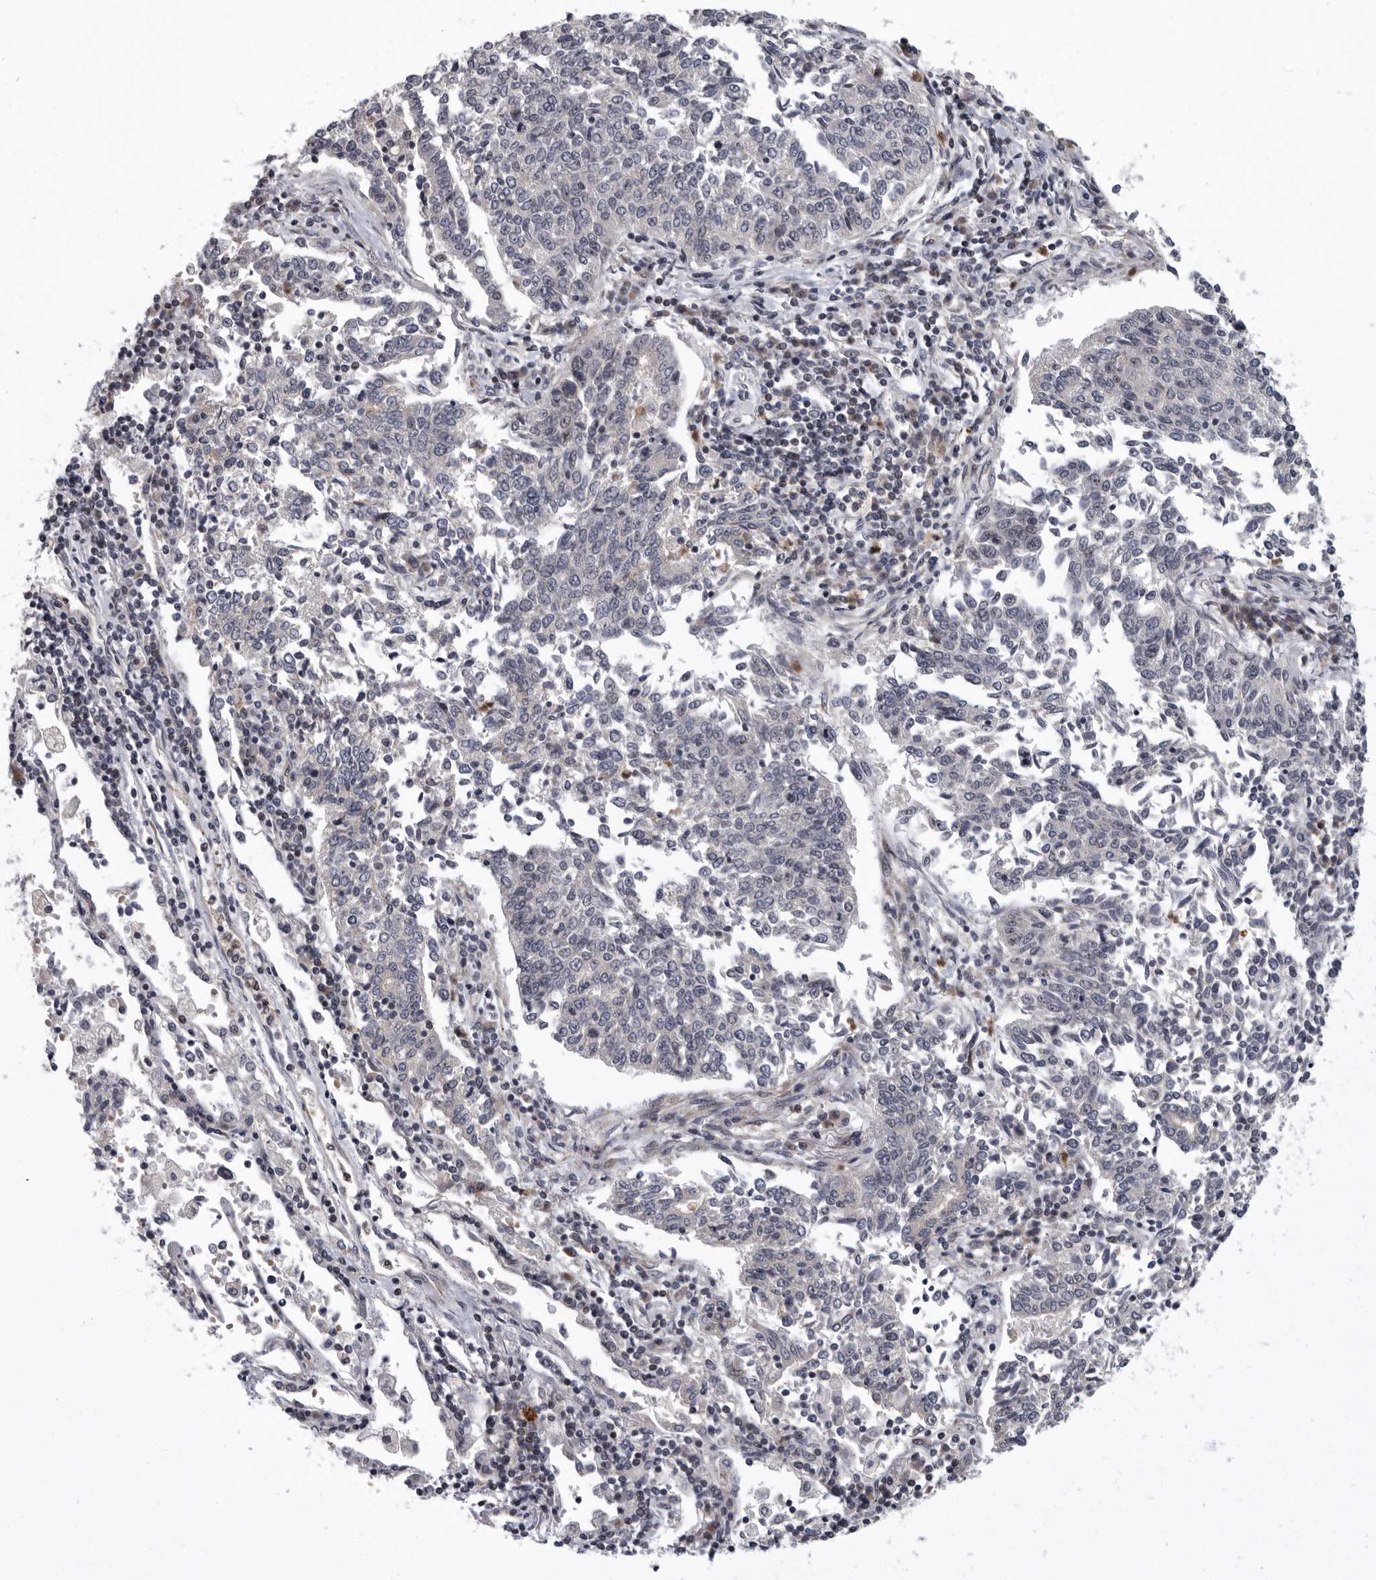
{"staining": {"intensity": "negative", "quantity": "none", "location": "none"}, "tissue": "lung cancer", "cell_type": "Tumor cells", "image_type": "cancer", "snomed": [{"axis": "morphology", "description": "Normal tissue, NOS"}, {"axis": "morphology", "description": "Squamous cell carcinoma, NOS"}, {"axis": "topography", "description": "Cartilage tissue"}, {"axis": "topography", "description": "Lung"}, {"axis": "topography", "description": "Peripheral nerve tissue"}], "caption": "Immunohistochemistry micrograph of human lung cancer stained for a protein (brown), which demonstrates no expression in tumor cells.", "gene": "PDCD11", "patient": {"sex": "female", "age": 49}}